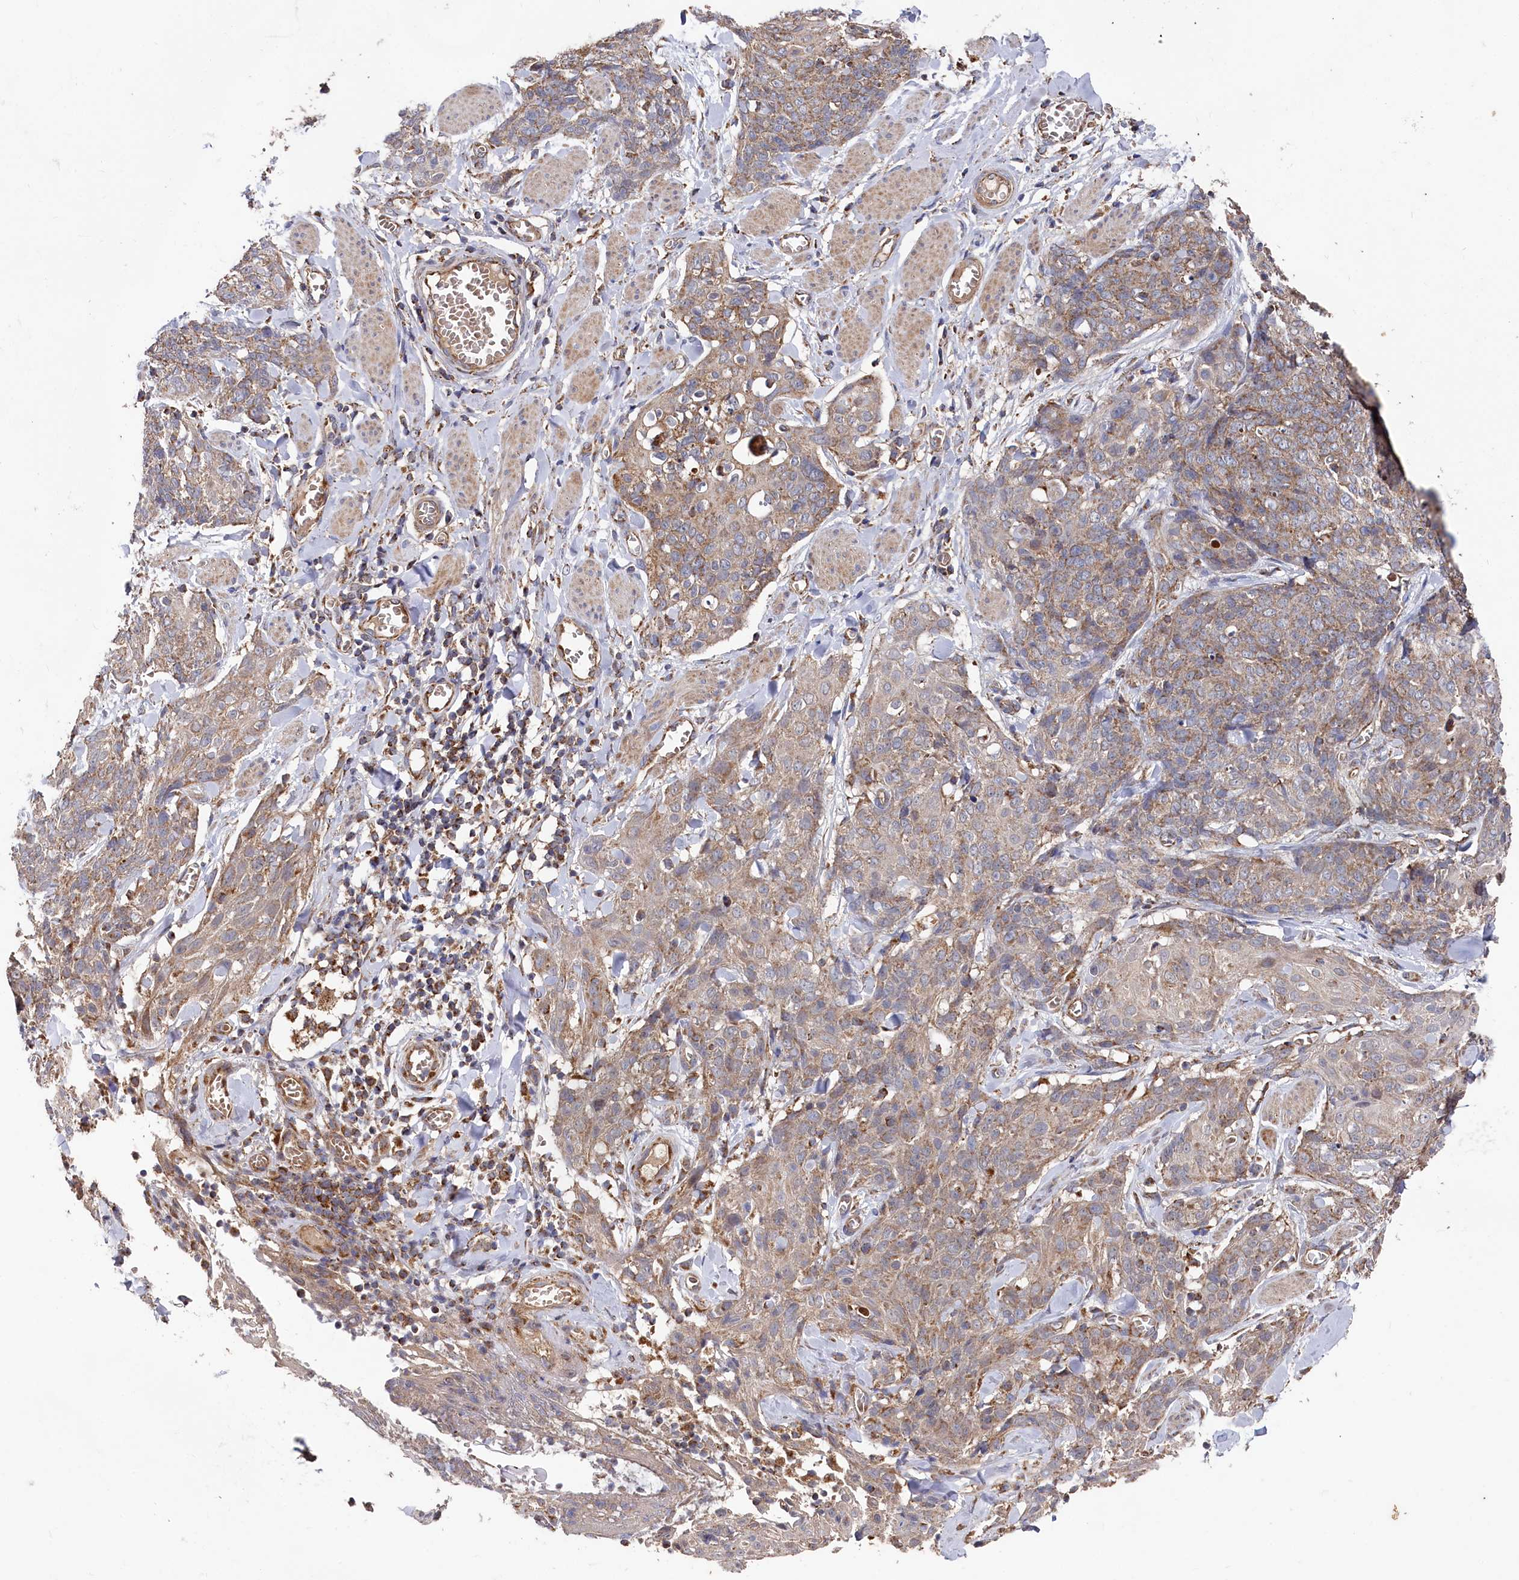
{"staining": {"intensity": "moderate", "quantity": ">75%", "location": "cytoplasmic/membranous"}, "tissue": "skin cancer", "cell_type": "Tumor cells", "image_type": "cancer", "snomed": [{"axis": "morphology", "description": "Squamous cell carcinoma, NOS"}, {"axis": "topography", "description": "Skin"}, {"axis": "topography", "description": "Vulva"}], "caption": "A high-resolution histopathology image shows immunohistochemistry (IHC) staining of skin cancer (squamous cell carcinoma), which shows moderate cytoplasmic/membranous positivity in about >75% of tumor cells.", "gene": "HAUS2", "patient": {"sex": "female", "age": 85}}